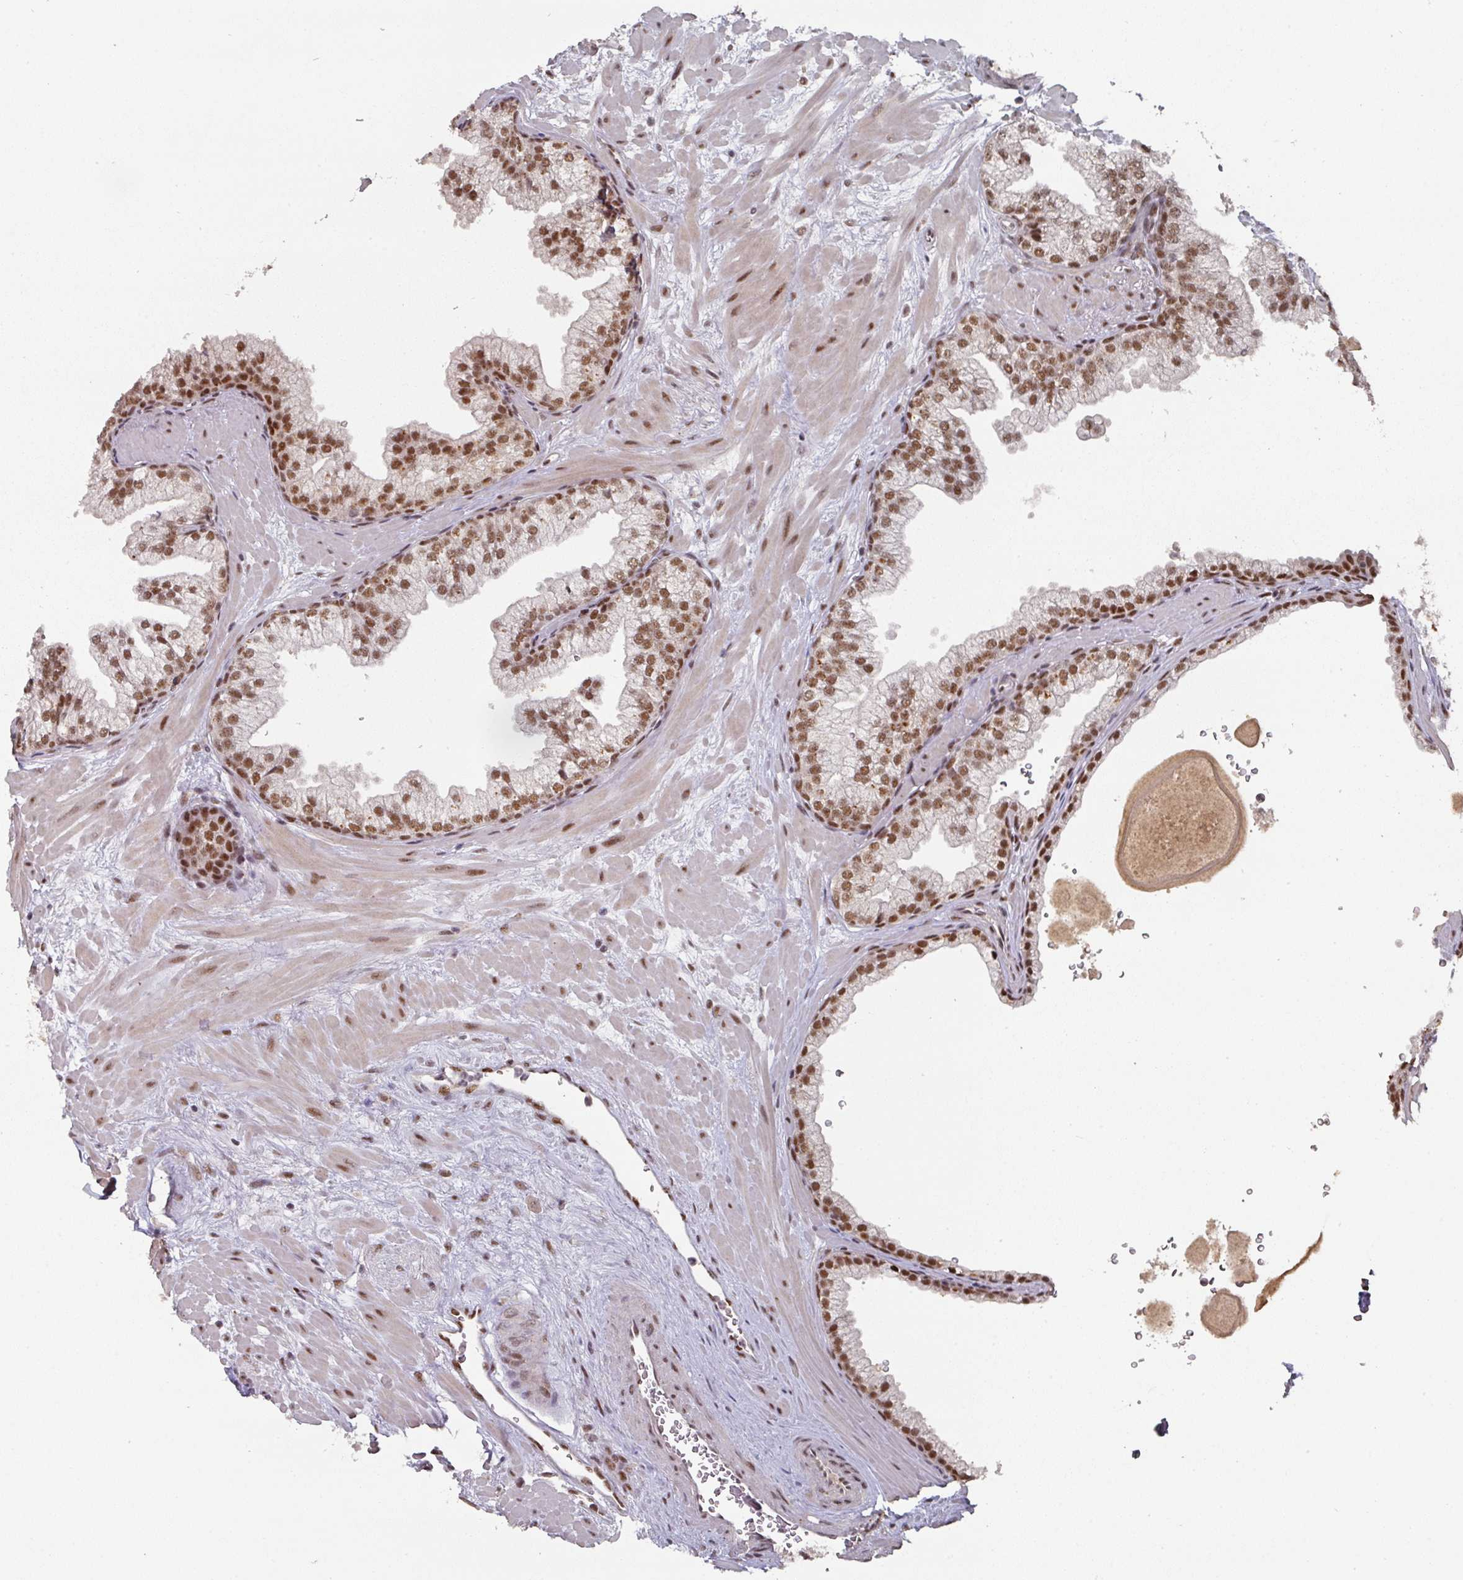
{"staining": {"intensity": "strong", "quantity": ">75%", "location": "nuclear"}, "tissue": "prostate", "cell_type": "Glandular cells", "image_type": "normal", "snomed": [{"axis": "morphology", "description": "Normal tissue, NOS"}, {"axis": "topography", "description": "Prostate"}, {"axis": "topography", "description": "Peripheral nerve tissue"}], "caption": "Prostate stained with a brown dye exhibits strong nuclear positive positivity in approximately >75% of glandular cells.", "gene": "ENSG00000289690", "patient": {"sex": "male", "age": 61}}